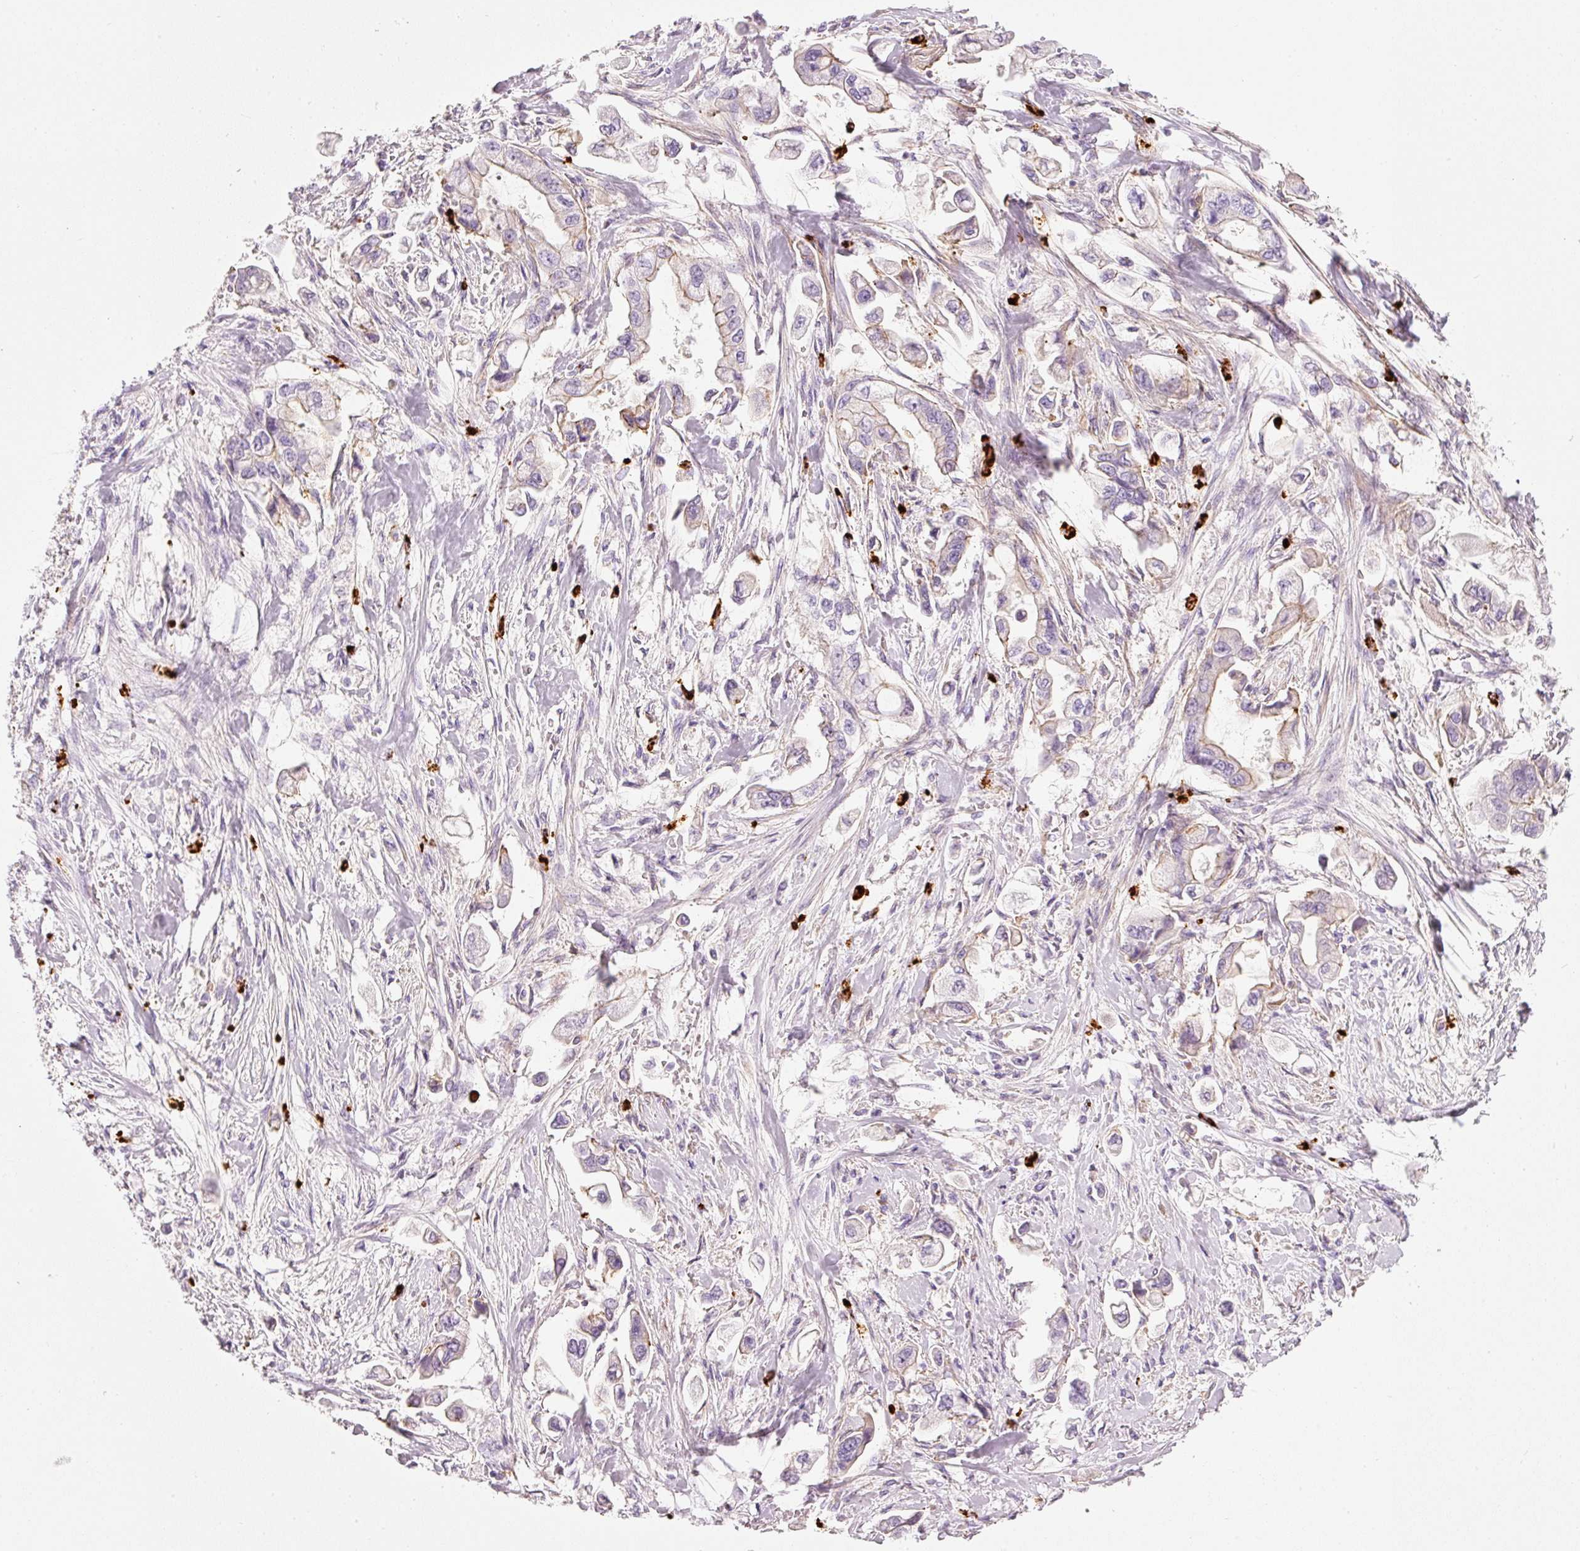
{"staining": {"intensity": "weak", "quantity": "<25%", "location": "cytoplasmic/membranous"}, "tissue": "stomach cancer", "cell_type": "Tumor cells", "image_type": "cancer", "snomed": [{"axis": "morphology", "description": "Adenocarcinoma, NOS"}, {"axis": "topography", "description": "Stomach"}], "caption": "IHC photomicrograph of neoplastic tissue: human stomach cancer stained with DAB (3,3'-diaminobenzidine) displays no significant protein expression in tumor cells.", "gene": "MAP3K3", "patient": {"sex": "male", "age": 62}}